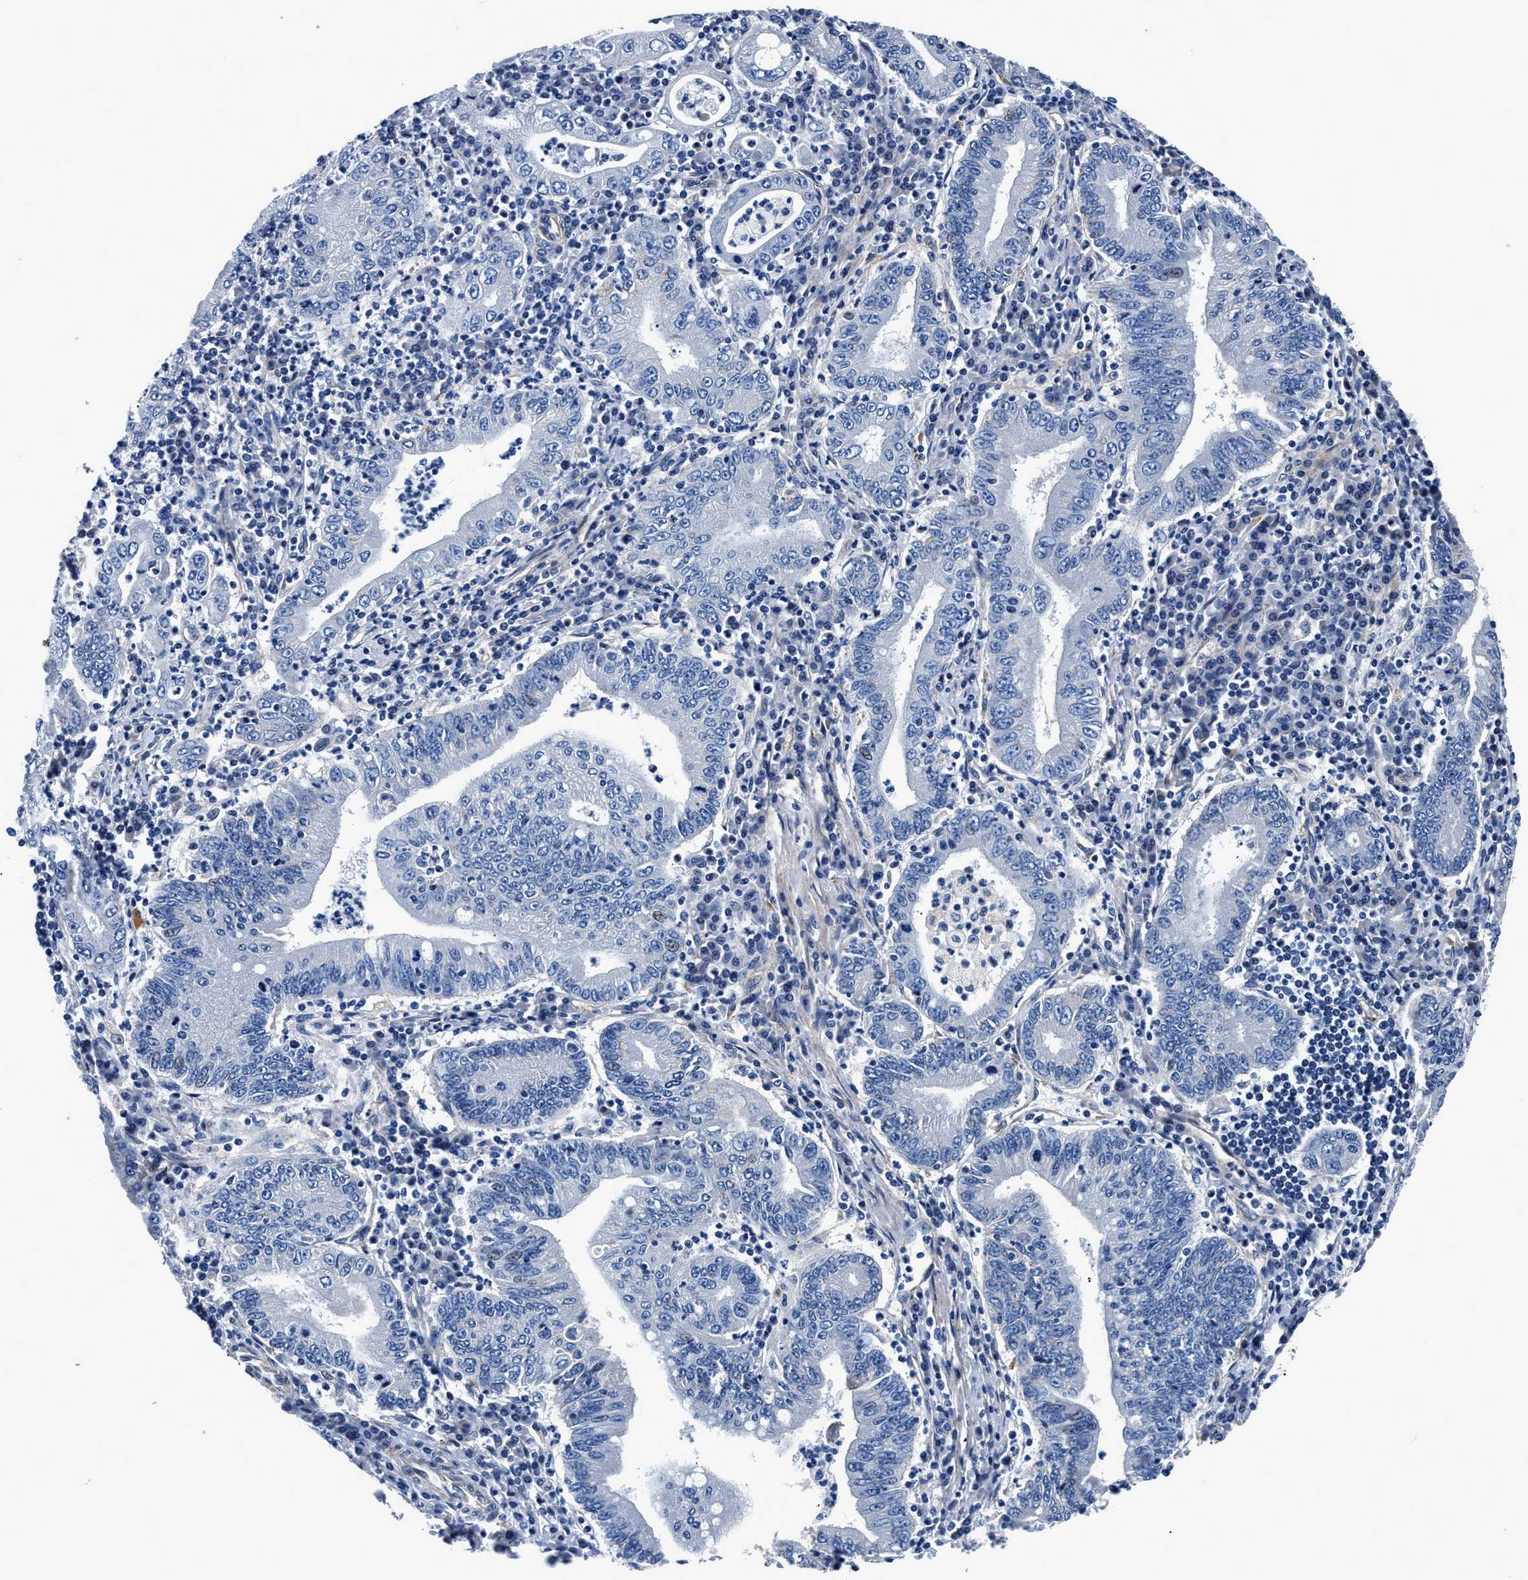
{"staining": {"intensity": "negative", "quantity": "none", "location": "none"}, "tissue": "stomach cancer", "cell_type": "Tumor cells", "image_type": "cancer", "snomed": [{"axis": "morphology", "description": "Normal tissue, NOS"}, {"axis": "morphology", "description": "Adenocarcinoma, NOS"}, {"axis": "topography", "description": "Esophagus"}, {"axis": "topography", "description": "Stomach, upper"}, {"axis": "topography", "description": "Peripheral nerve tissue"}], "caption": "Adenocarcinoma (stomach) was stained to show a protein in brown. There is no significant staining in tumor cells. The staining was performed using DAB (3,3'-diaminobenzidine) to visualize the protein expression in brown, while the nuclei were stained in blue with hematoxylin (Magnification: 20x).", "gene": "DAG1", "patient": {"sex": "male", "age": 62}}